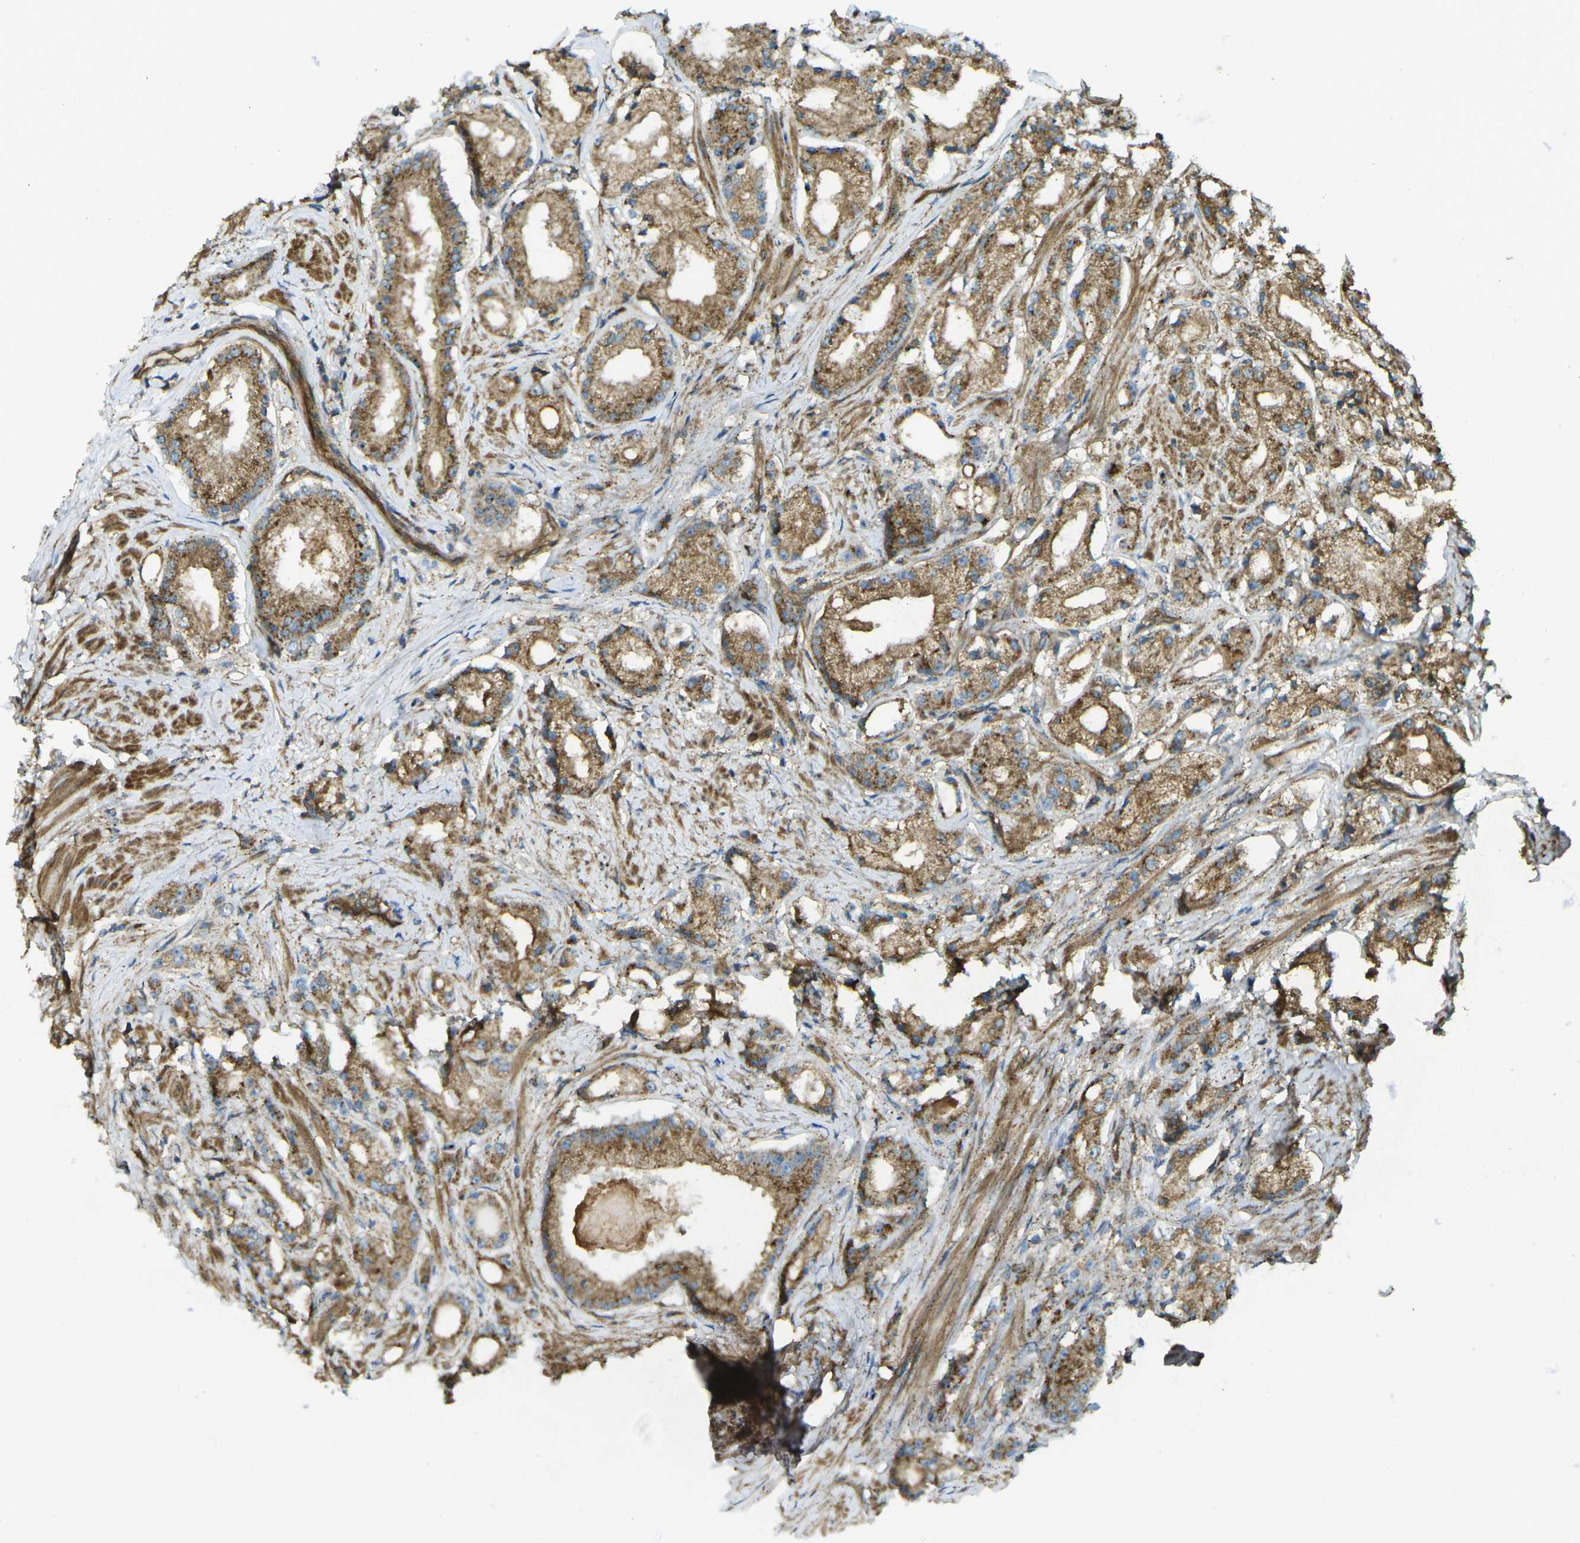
{"staining": {"intensity": "moderate", "quantity": ">75%", "location": "cytoplasmic/membranous"}, "tissue": "prostate cancer", "cell_type": "Tumor cells", "image_type": "cancer", "snomed": [{"axis": "morphology", "description": "Adenocarcinoma, Low grade"}, {"axis": "topography", "description": "Prostate"}], "caption": "This photomicrograph shows immunohistochemistry (IHC) staining of prostate cancer, with medium moderate cytoplasmic/membranous expression in about >75% of tumor cells.", "gene": "CHMP3", "patient": {"sex": "male", "age": 63}}